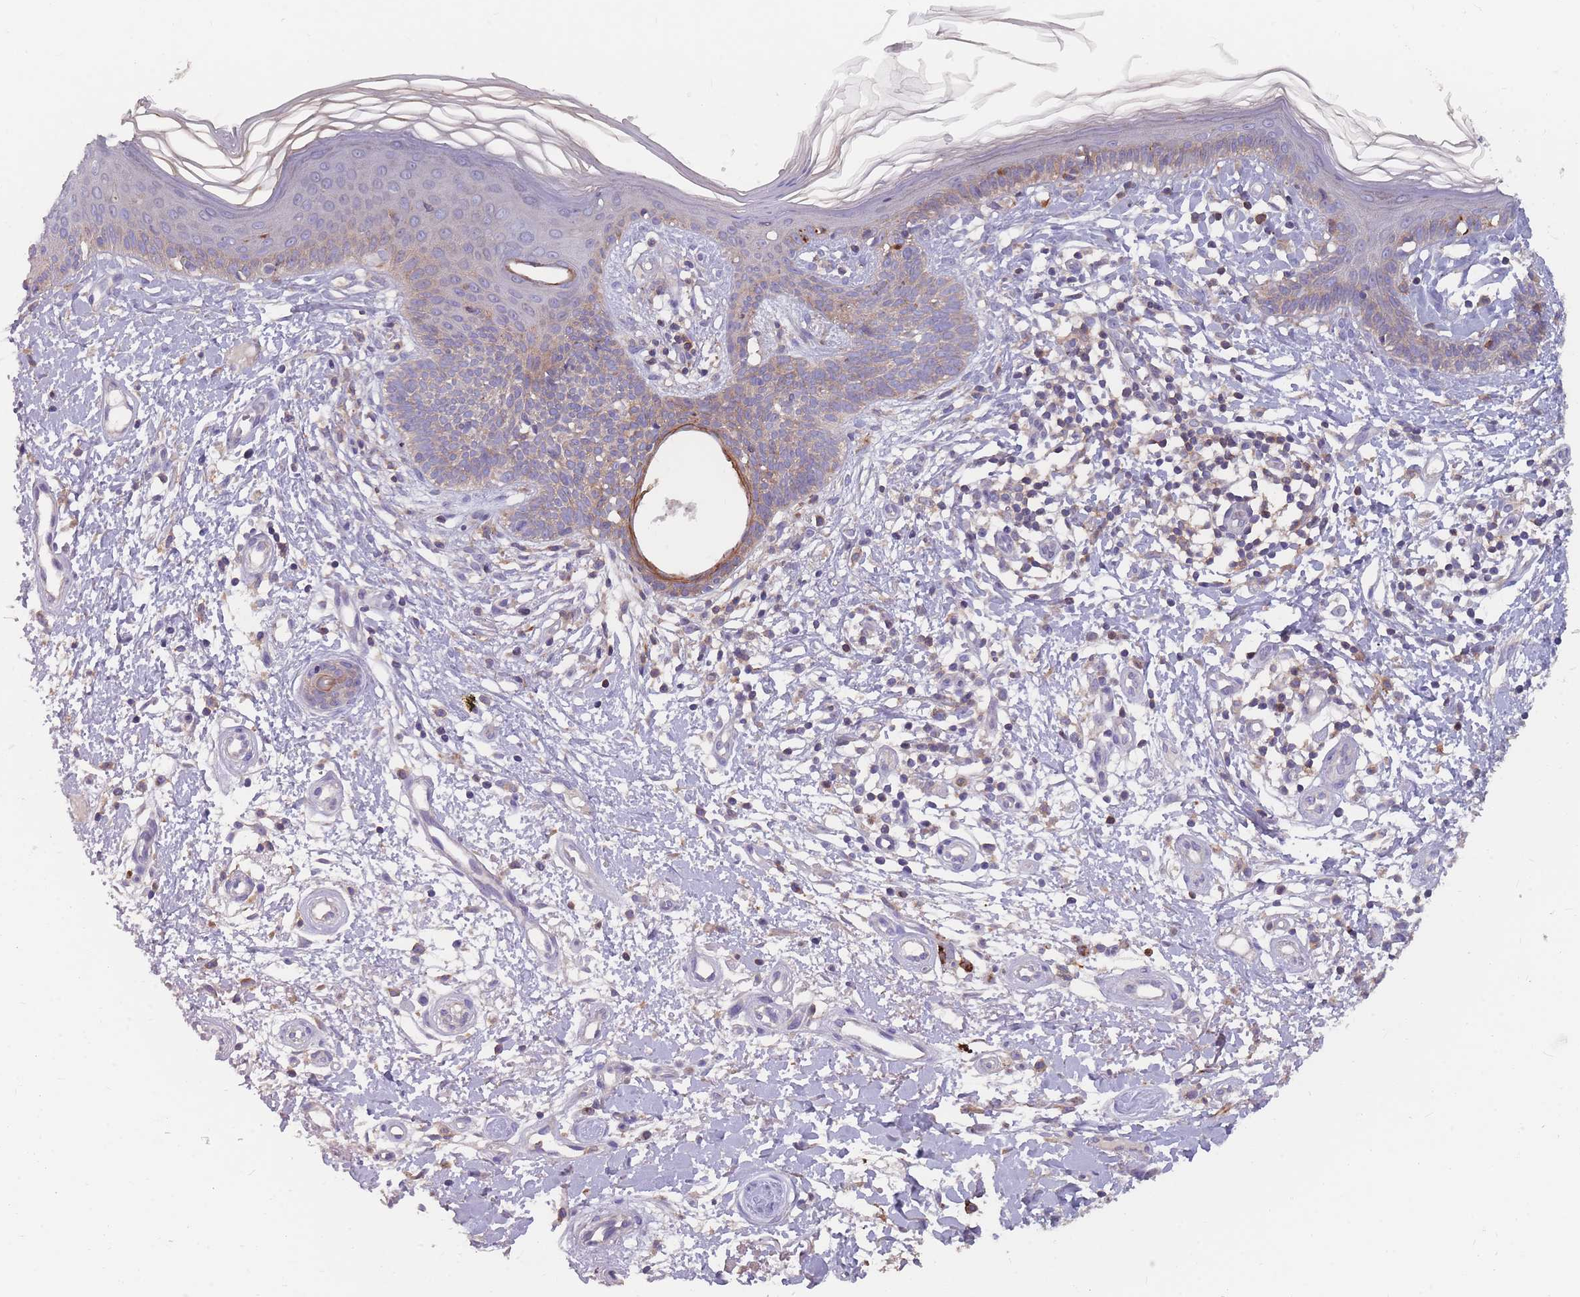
{"staining": {"intensity": "weak", "quantity": "<25%", "location": "cytoplasmic/membranous"}, "tissue": "skin cancer", "cell_type": "Tumor cells", "image_type": "cancer", "snomed": [{"axis": "morphology", "description": "Basal cell carcinoma"}, {"axis": "topography", "description": "Skin"}], "caption": "Immunohistochemical staining of skin cancer (basal cell carcinoma) shows no significant positivity in tumor cells.", "gene": "CD33", "patient": {"sex": "male", "age": 78}}